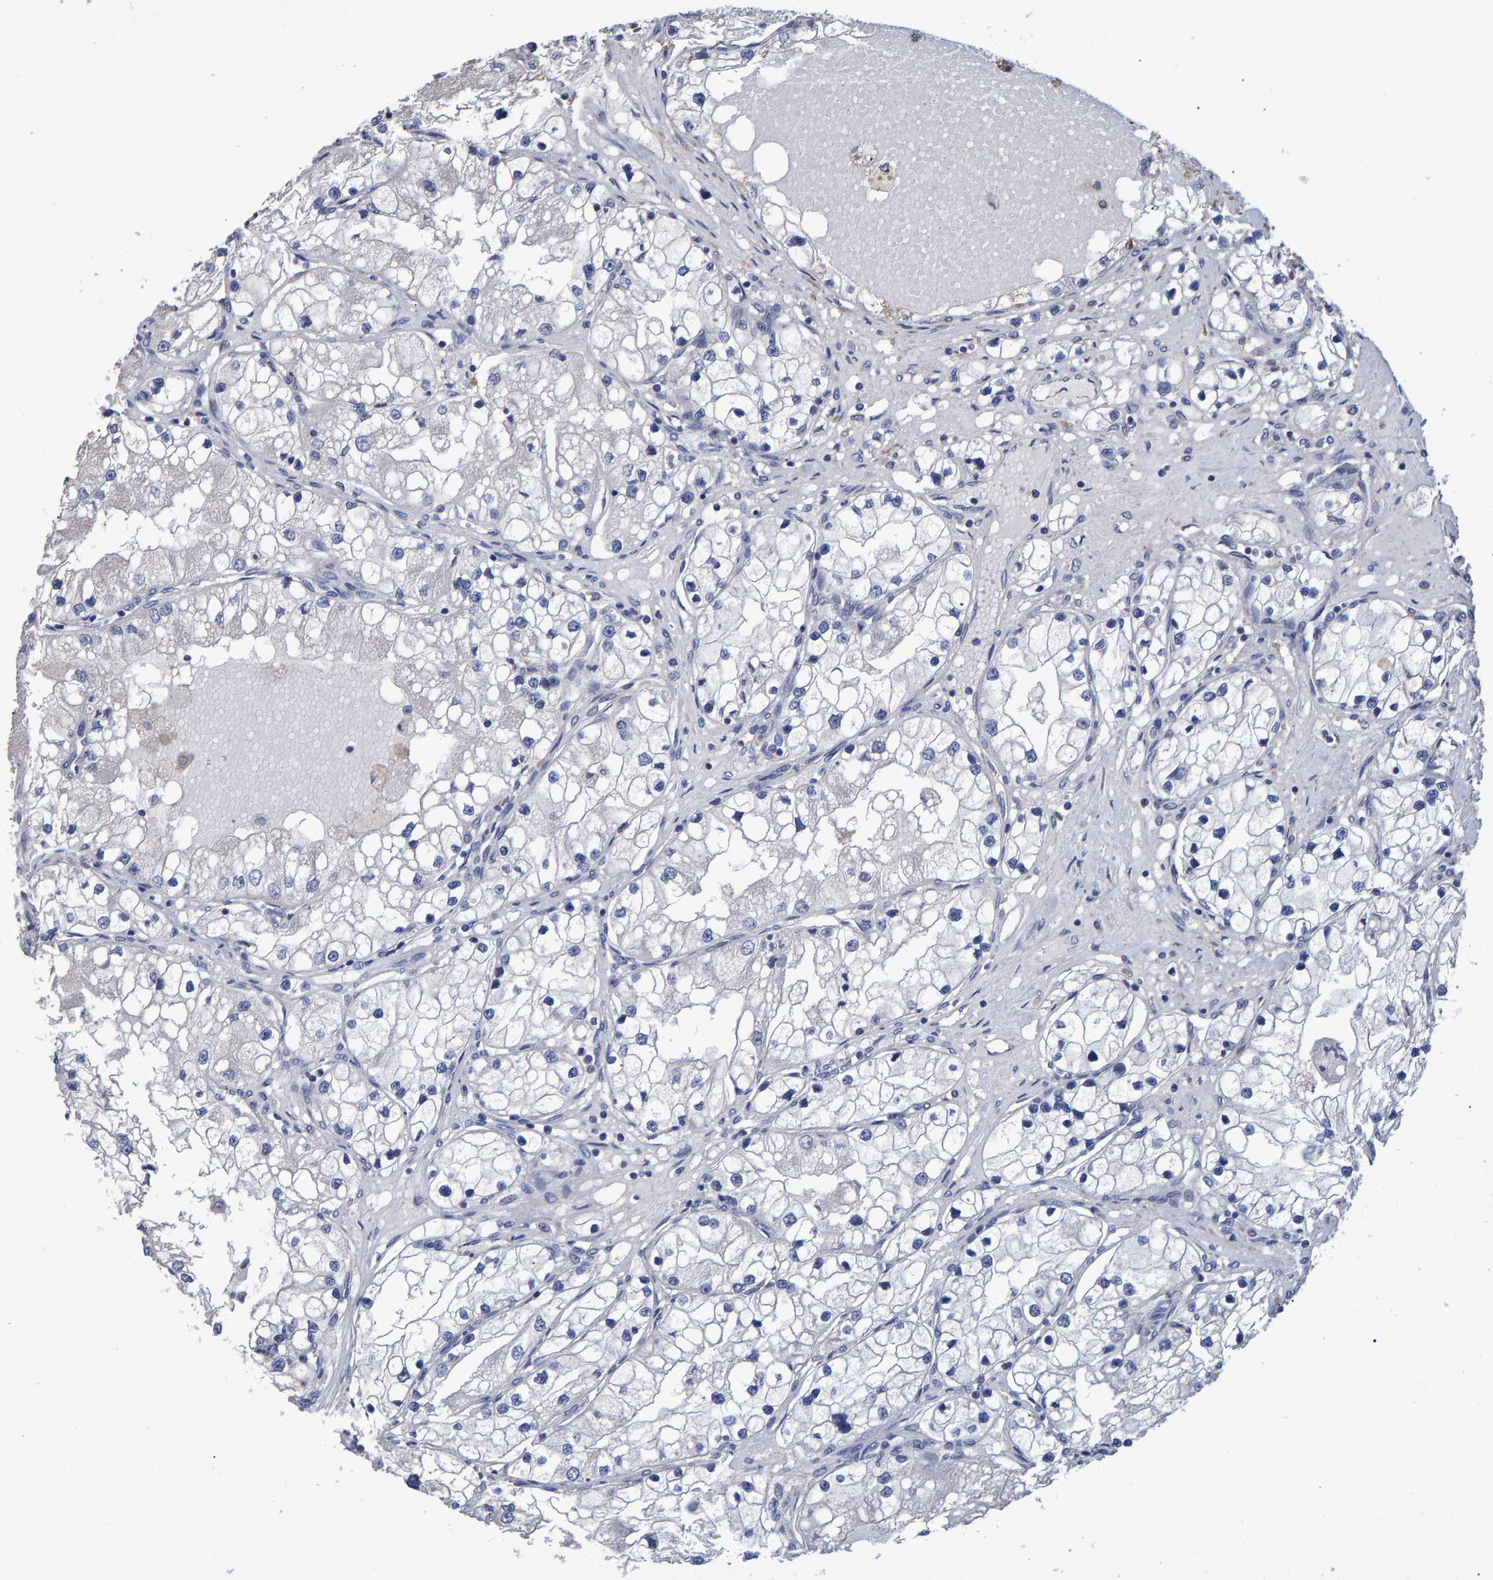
{"staining": {"intensity": "negative", "quantity": "none", "location": "none"}, "tissue": "renal cancer", "cell_type": "Tumor cells", "image_type": "cancer", "snomed": [{"axis": "morphology", "description": "Adenocarcinoma, NOS"}, {"axis": "topography", "description": "Kidney"}], "caption": "Renal cancer (adenocarcinoma) was stained to show a protein in brown. There is no significant expression in tumor cells.", "gene": "HEMGN", "patient": {"sex": "male", "age": 68}}